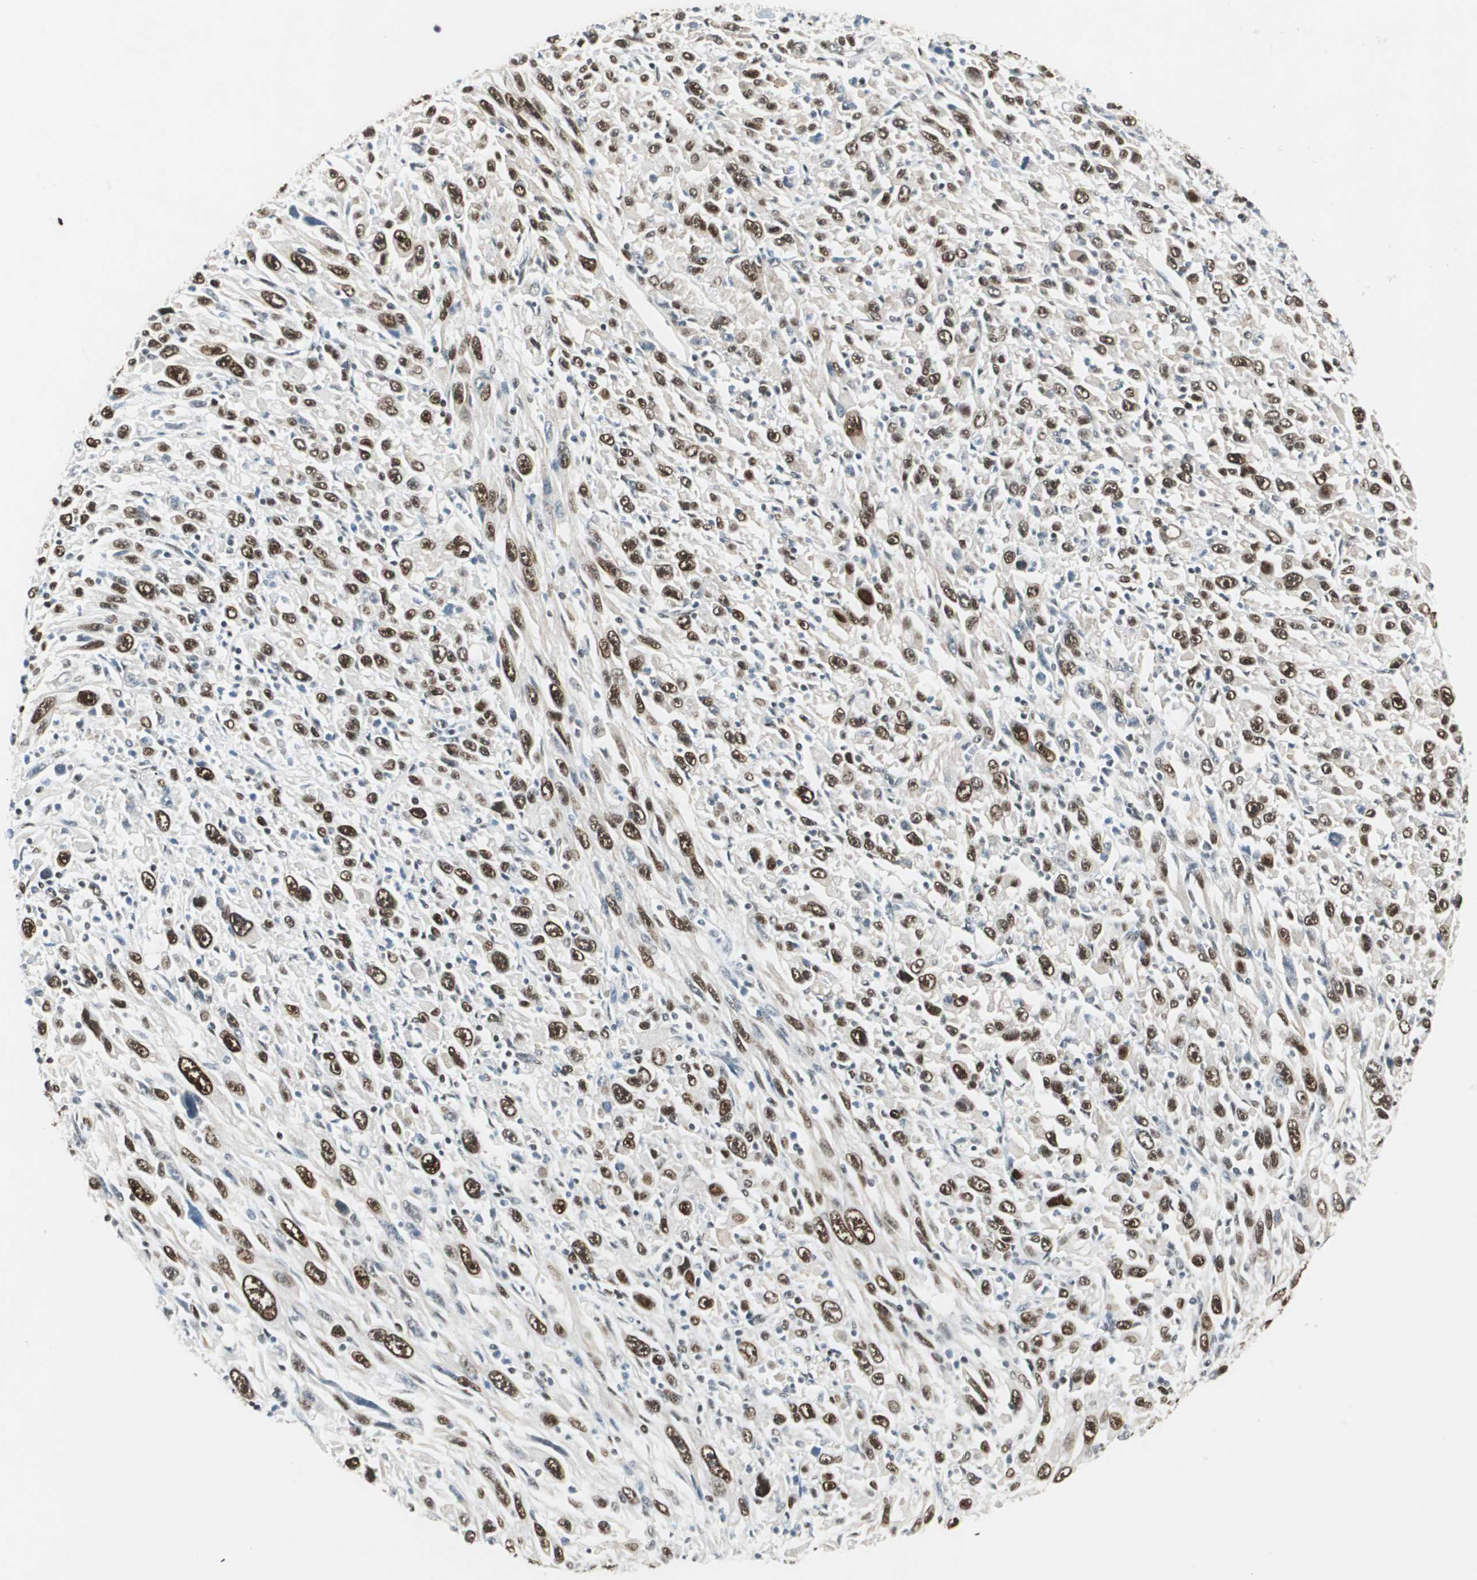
{"staining": {"intensity": "strong", "quantity": ">75%", "location": "nuclear"}, "tissue": "melanoma", "cell_type": "Tumor cells", "image_type": "cancer", "snomed": [{"axis": "morphology", "description": "Malignant melanoma, Metastatic site"}, {"axis": "topography", "description": "Skin"}], "caption": "This is an image of immunohistochemistry (IHC) staining of malignant melanoma (metastatic site), which shows strong positivity in the nuclear of tumor cells.", "gene": "ZBTB17", "patient": {"sex": "female", "age": 56}}